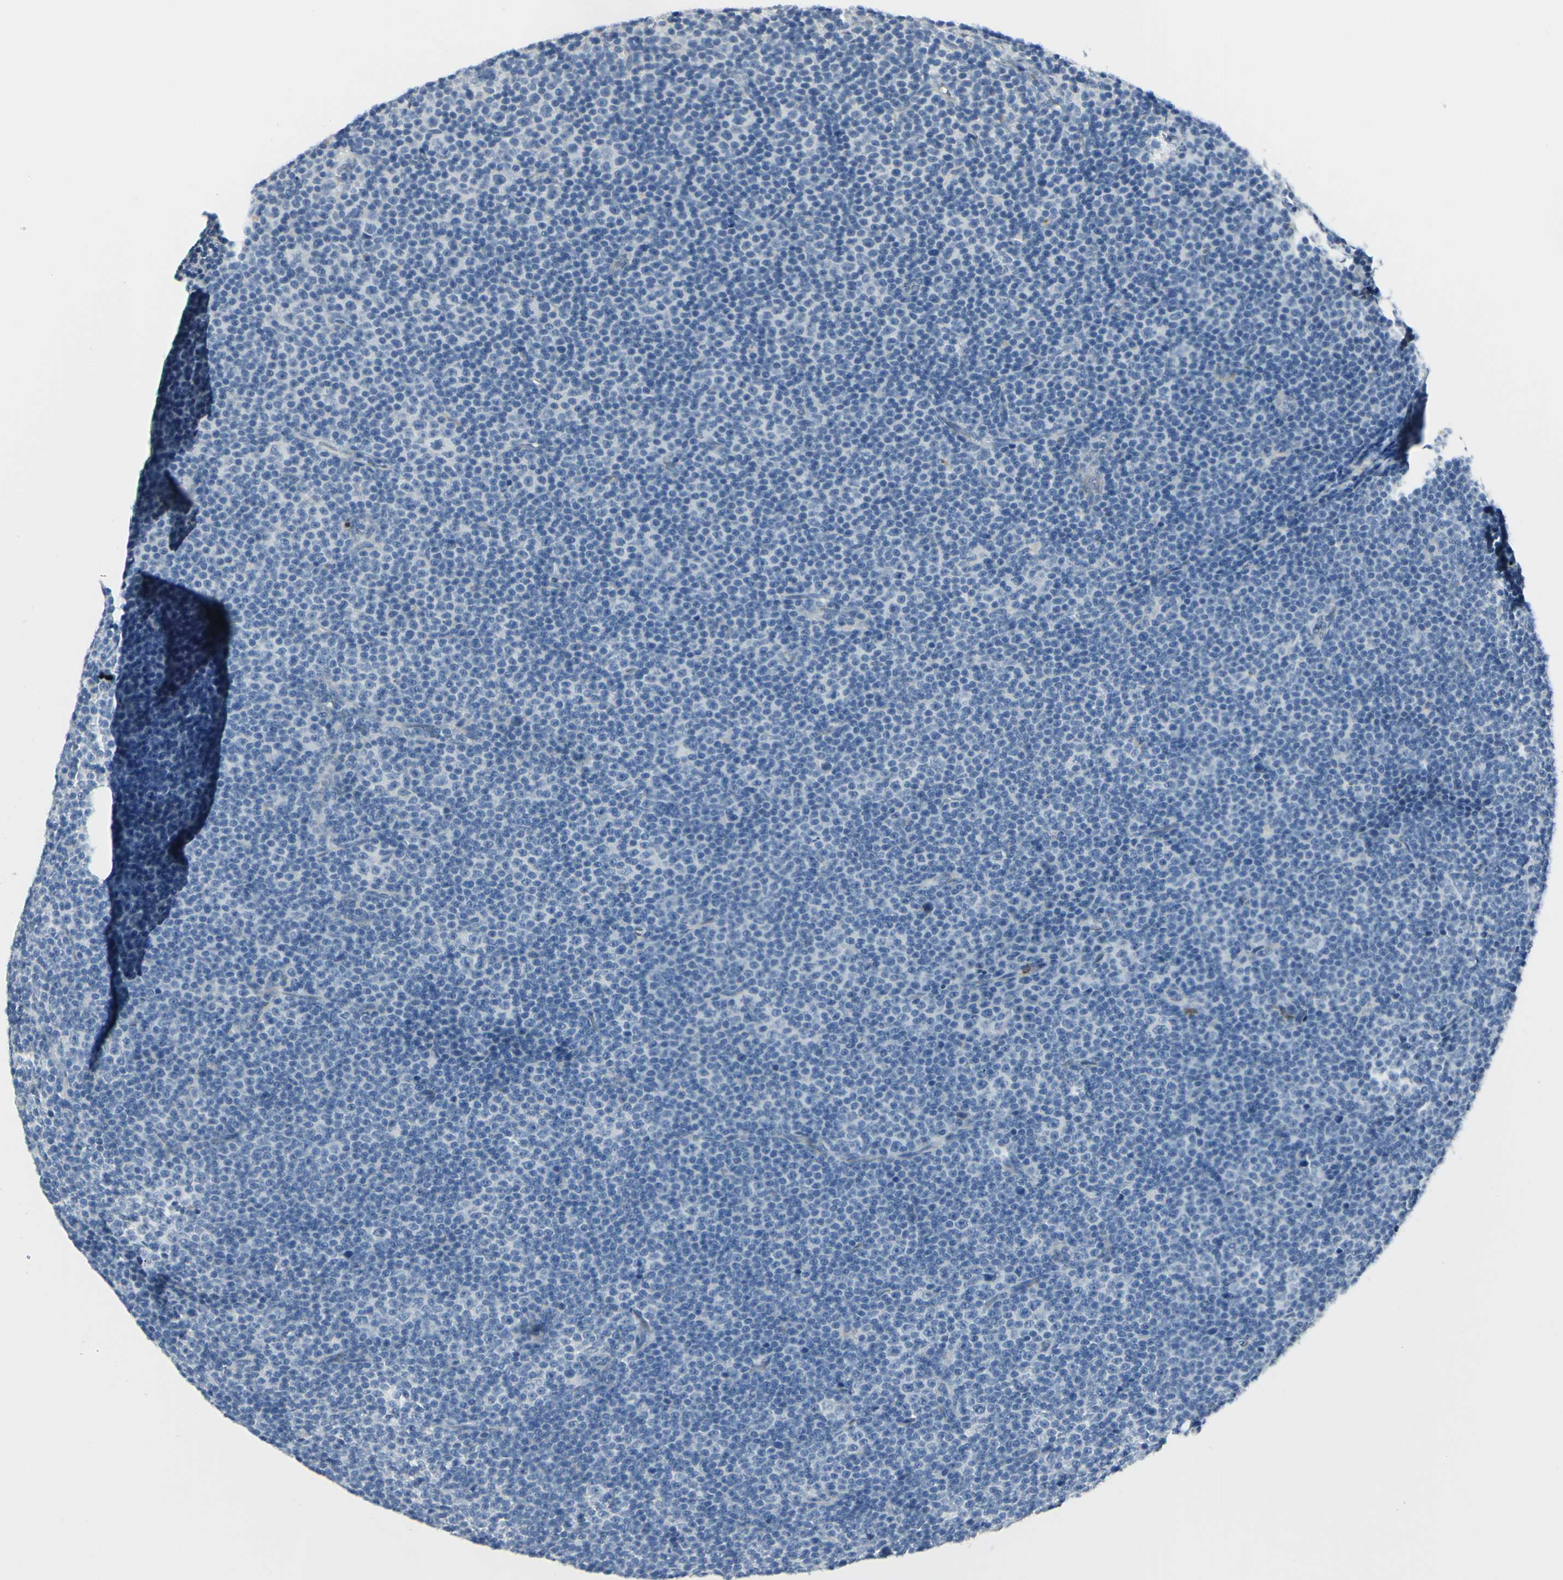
{"staining": {"intensity": "negative", "quantity": "none", "location": "none"}, "tissue": "lymphoma", "cell_type": "Tumor cells", "image_type": "cancer", "snomed": [{"axis": "morphology", "description": "Malignant lymphoma, non-Hodgkin's type, Low grade"}, {"axis": "topography", "description": "Lymph node"}], "caption": "Tumor cells show no significant staining in malignant lymphoma, non-Hodgkin's type (low-grade).", "gene": "ZNF557", "patient": {"sex": "female", "age": 67}}